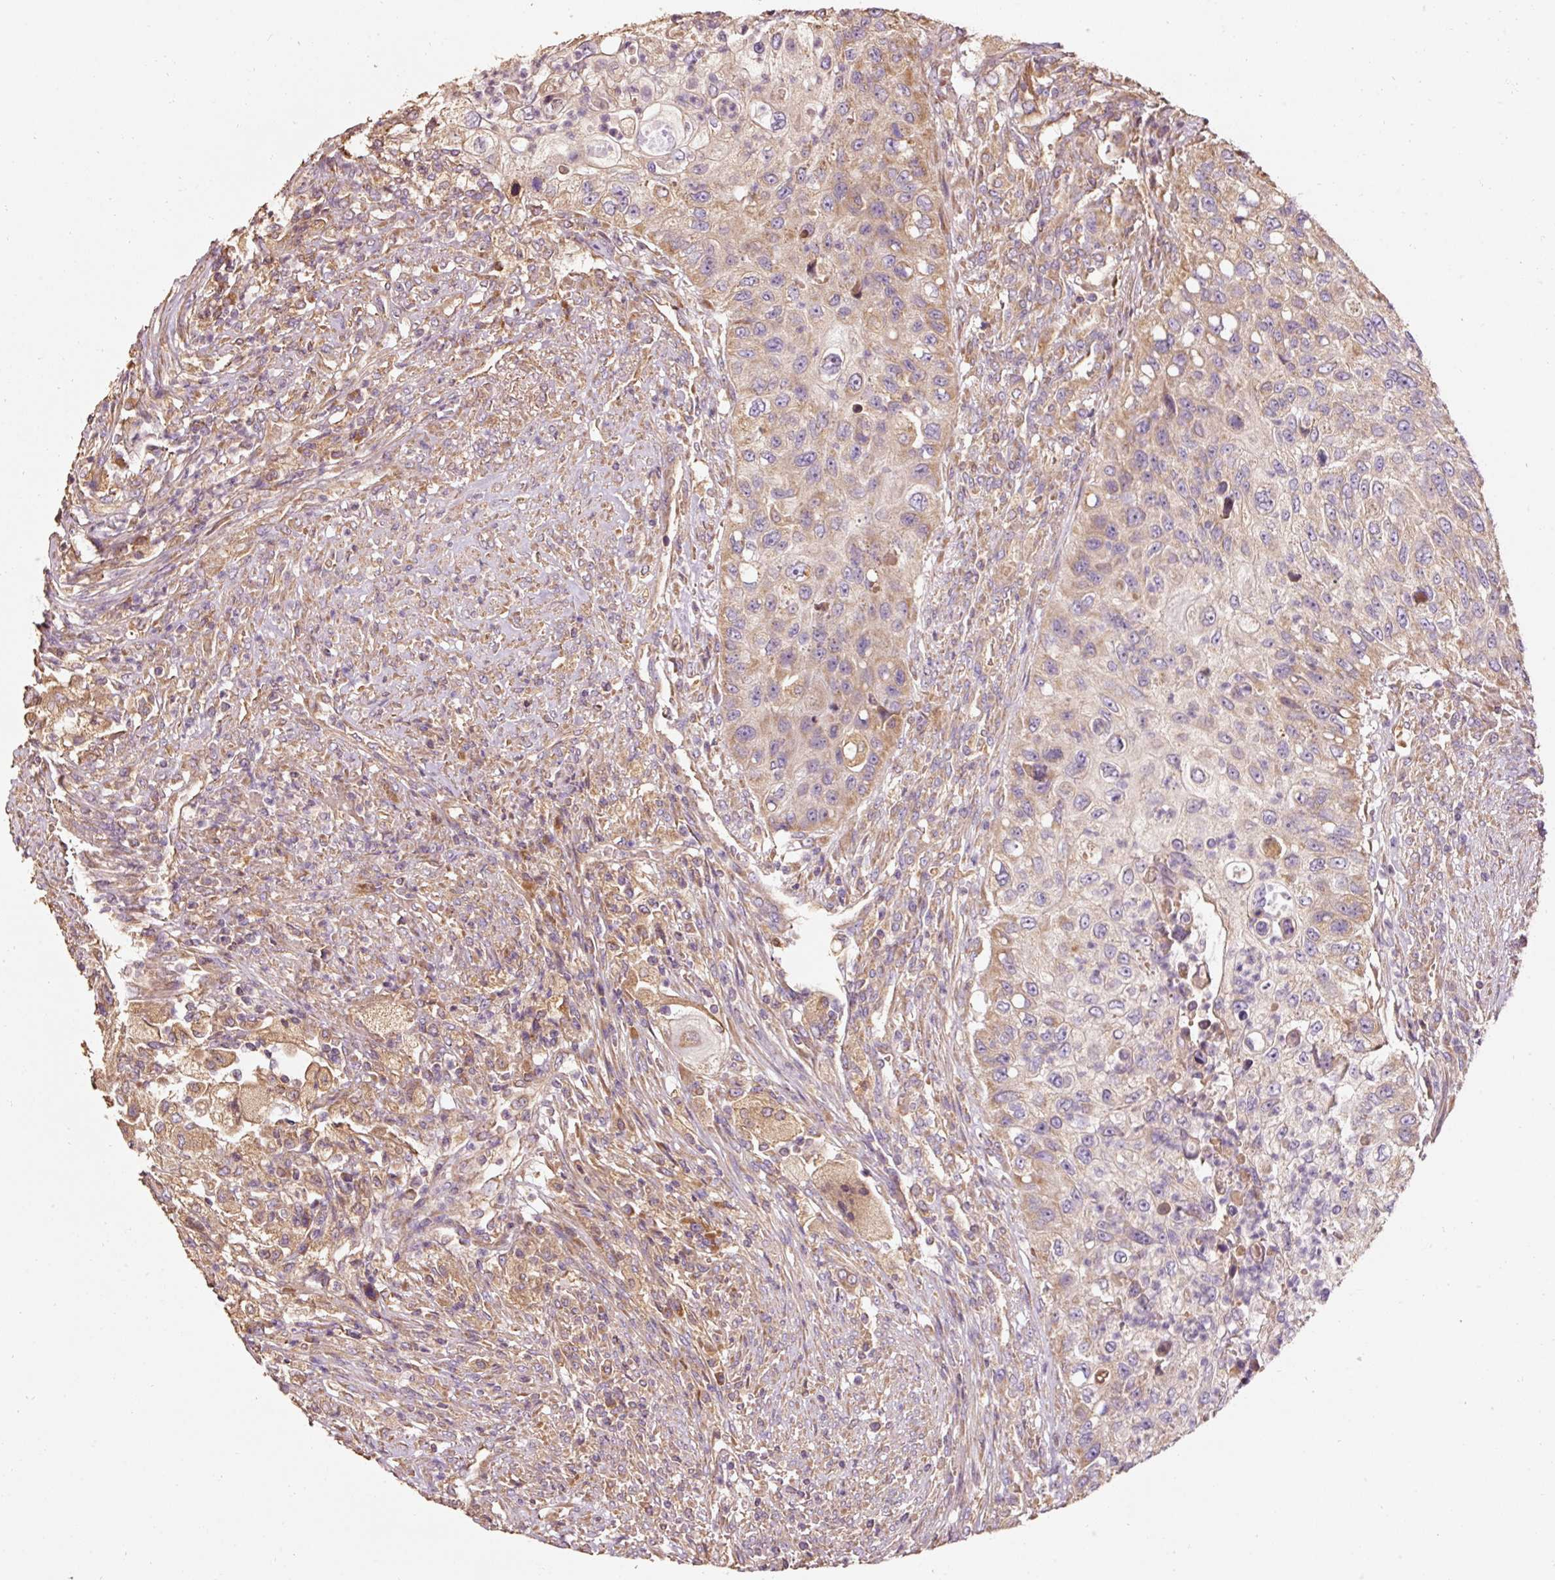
{"staining": {"intensity": "moderate", "quantity": "<25%", "location": "cytoplasmic/membranous"}, "tissue": "urothelial cancer", "cell_type": "Tumor cells", "image_type": "cancer", "snomed": [{"axis": "morphology", "description": "Urothelial carcinoma, High grade"}, {"axis": "topography", "description": "Urinary bladder"}], "caption": "Protein expression analysis of urothelial carcinoma (high-grade) shows moderate cytoplasmic/membranous positivity in about <25% of tumor cells. (DAB (3,3'-diaminobenzidine) IHC, brown staining for protein, blue staining for nuclei).", "gene": "EFHC1", "patient": {"sex": "female", "age": 60}}